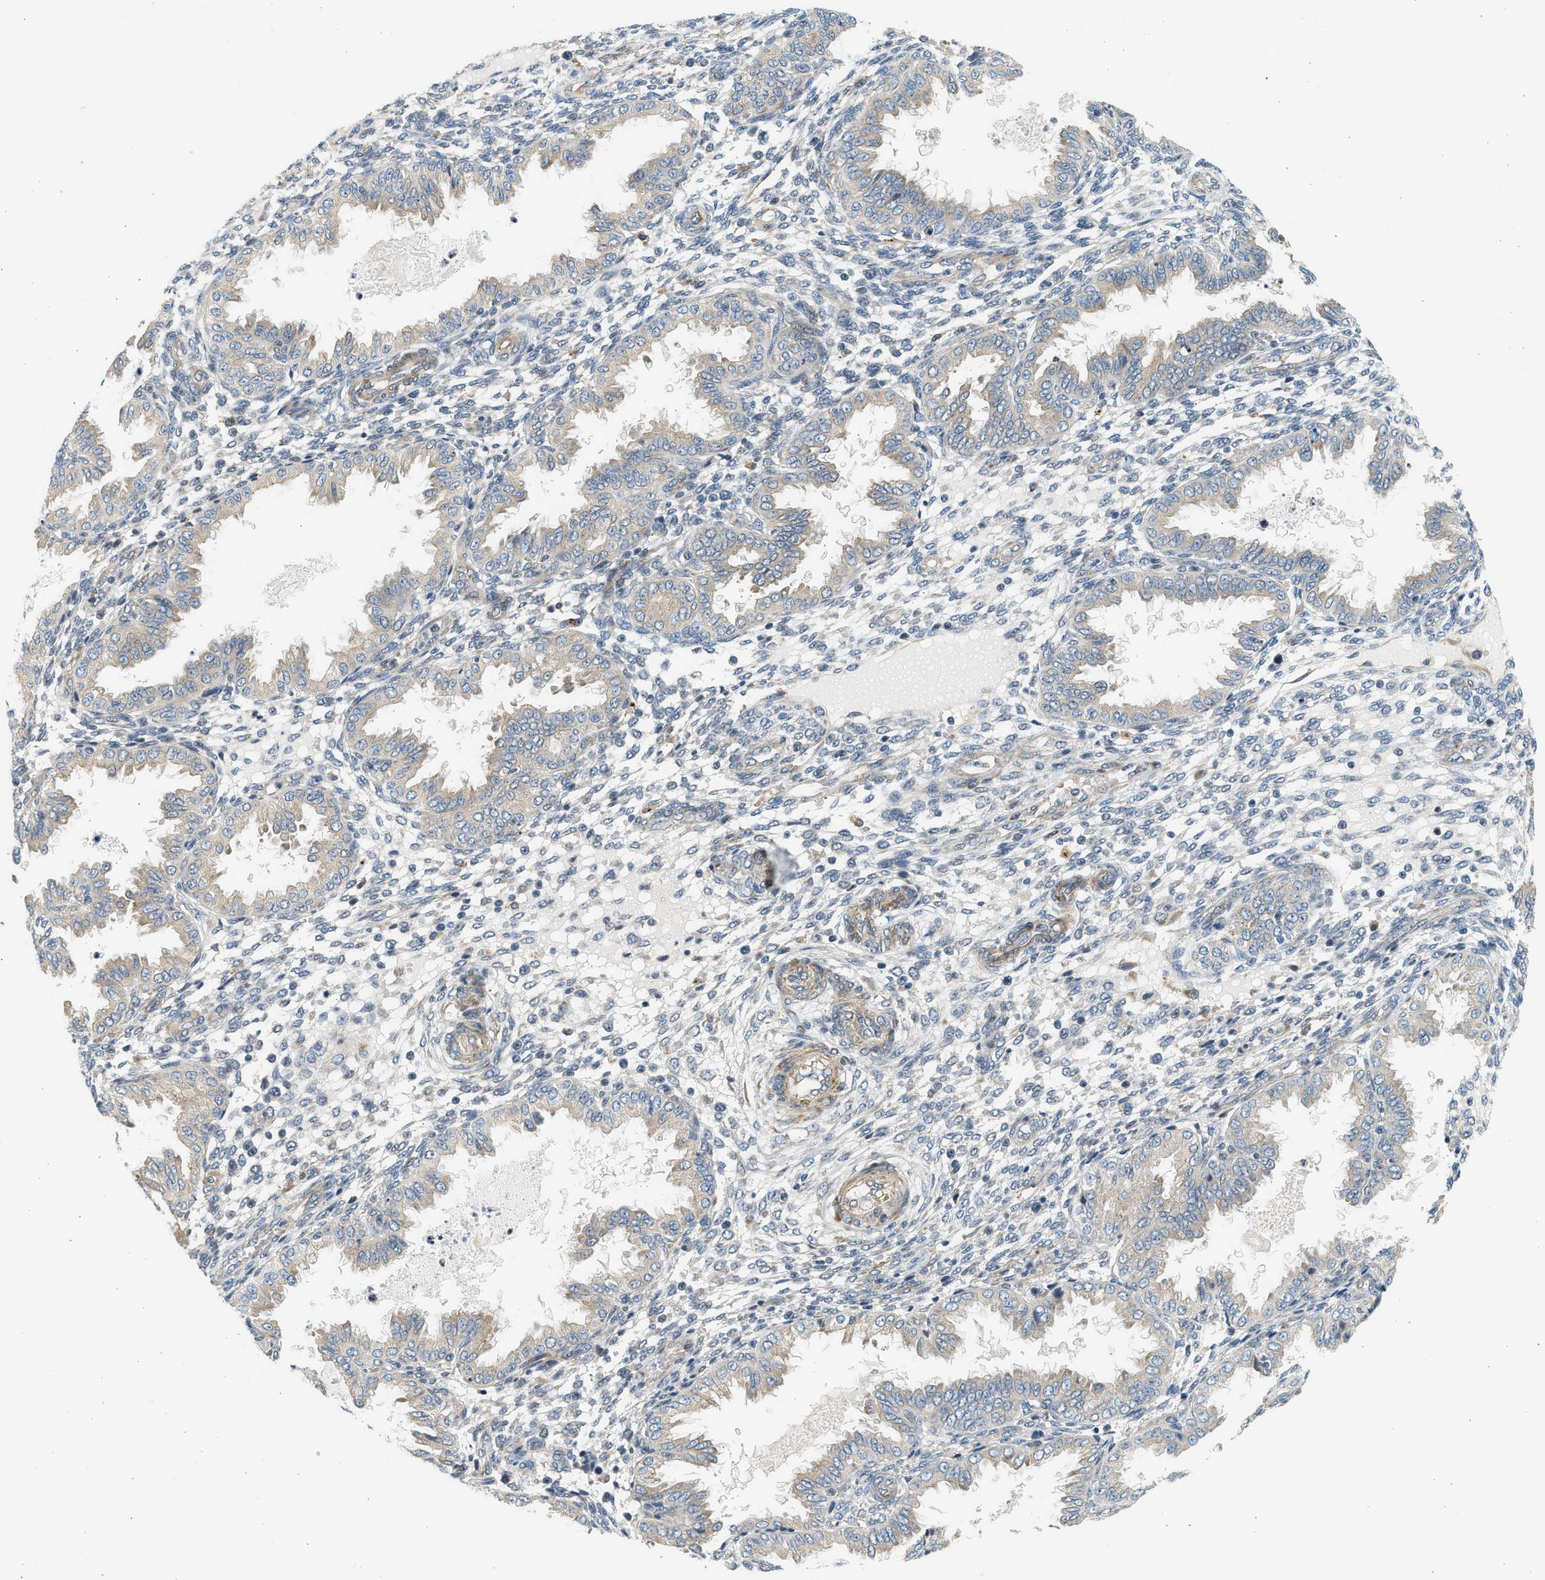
{"staining": {"intensity": "weak", "quantity": "<25%", "location": "cytoplasmic/membranous"}, "tissue": "endometrium", "cell_type": "Cells in endometrial stroma", "image_type": "normal", "snomed": [{"axis": "morphology", "description": "Normal tissue, NOS"}, {"axis": "topography", "description": "Endometrium"}], "caption": "Immunohistochemistry photomicrograph of normal endometrium: human endometrium stained with DAB displays no significant protein expression in cells in endometrial stroma. (Stains: DAB IHC with hematoxylin counter stain, Microscopy: brightfield microscopy at high magnification).", "gene": "KDELR2", "patient": {"sex": "female", "age": 33}}